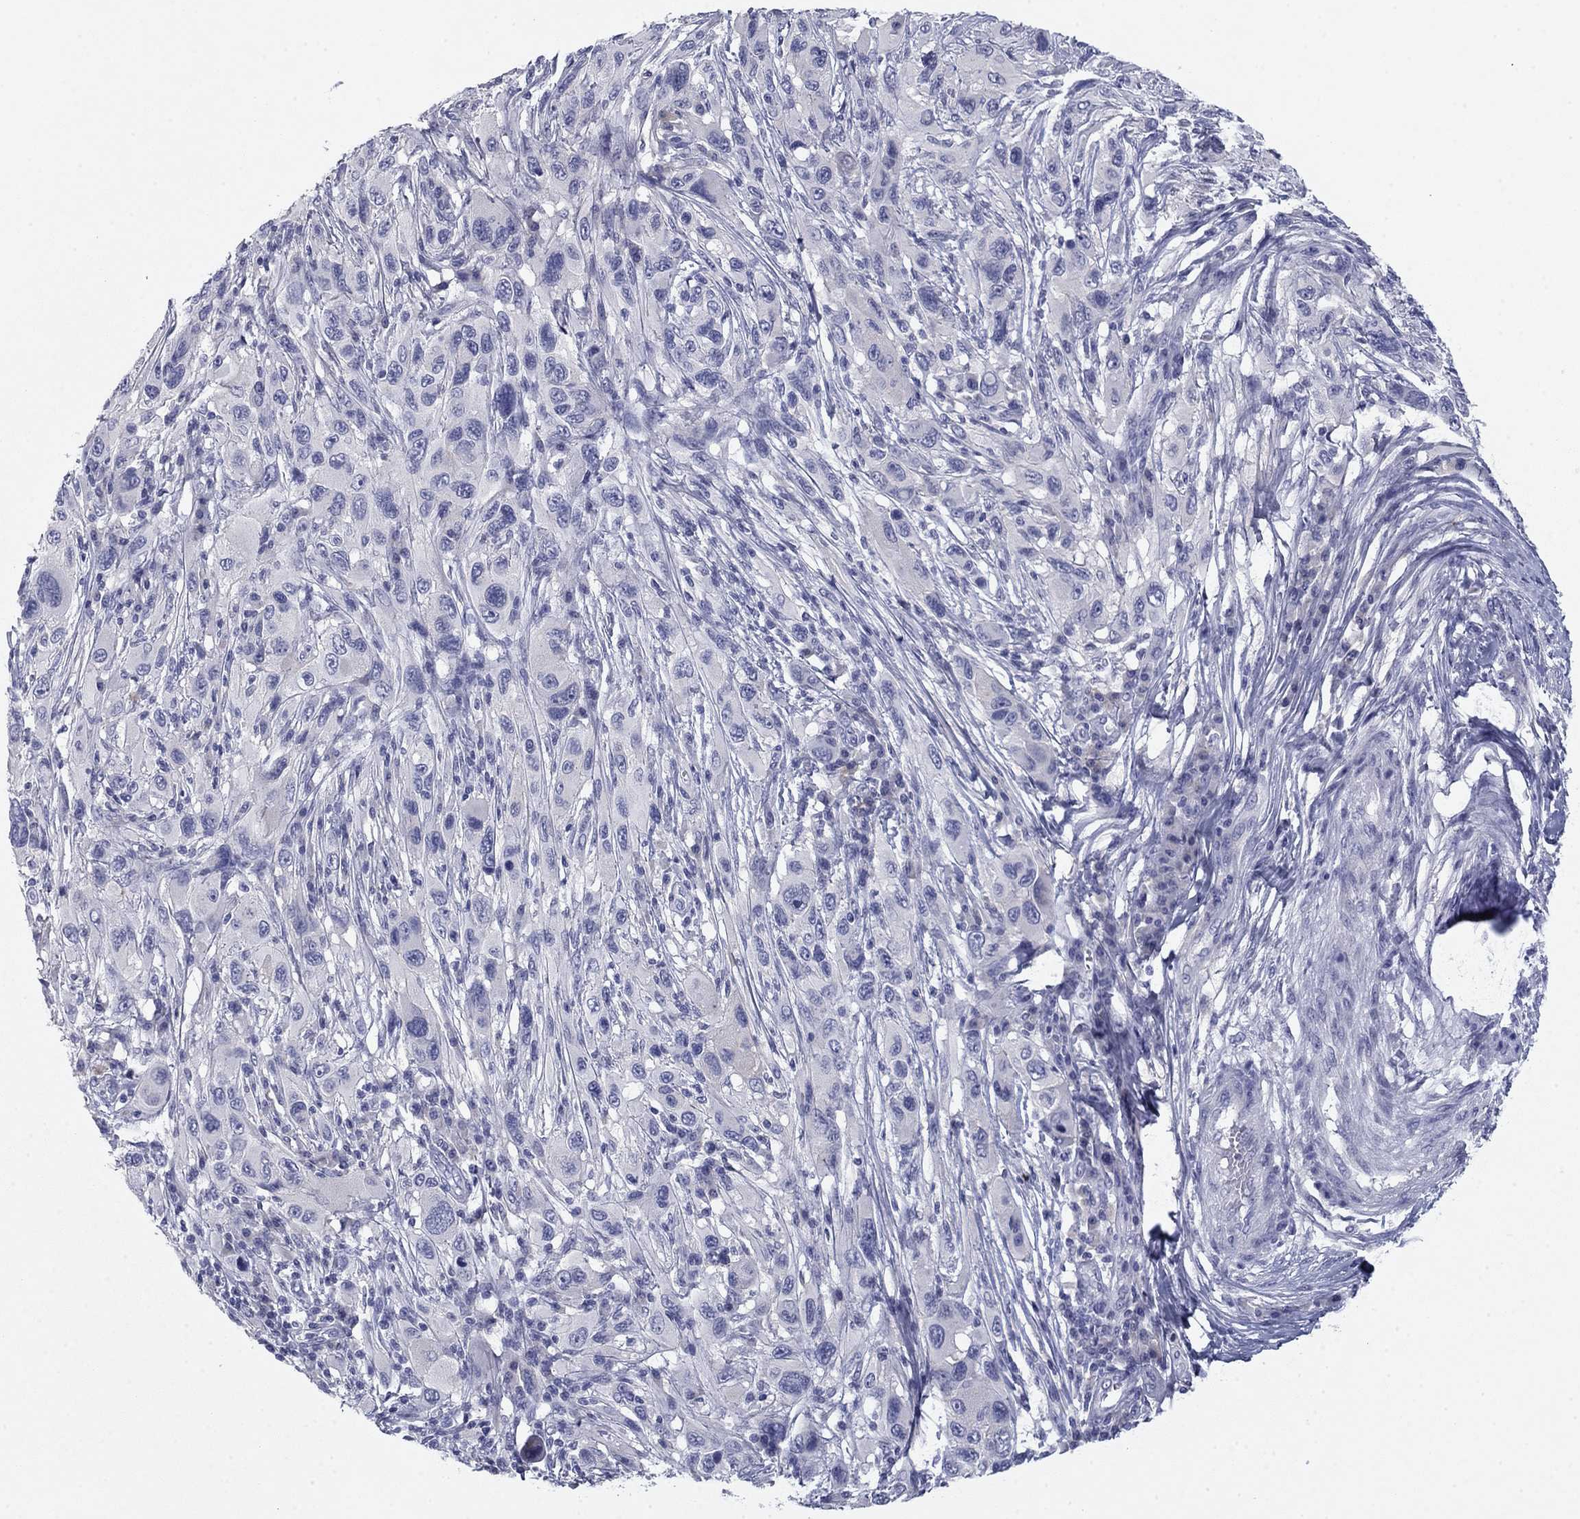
{"staining": {"intensity": "negative", "quantity": "none", "location": "none"}, "tissue": "melanoma", "cell_type": "Tumor cells", "image_type": "cancer", "snomed": [{"axis": "morphology", "description": "Malignant melanoma, NOS"}, {"axis": "topography", "description": "Skin"}], "caption": "Immunohistochemical staining of melanoma displays no significant staining in tumor cells.", "gene": "CNTNAP4", "patient": {"sex": "male", "age": 53}}